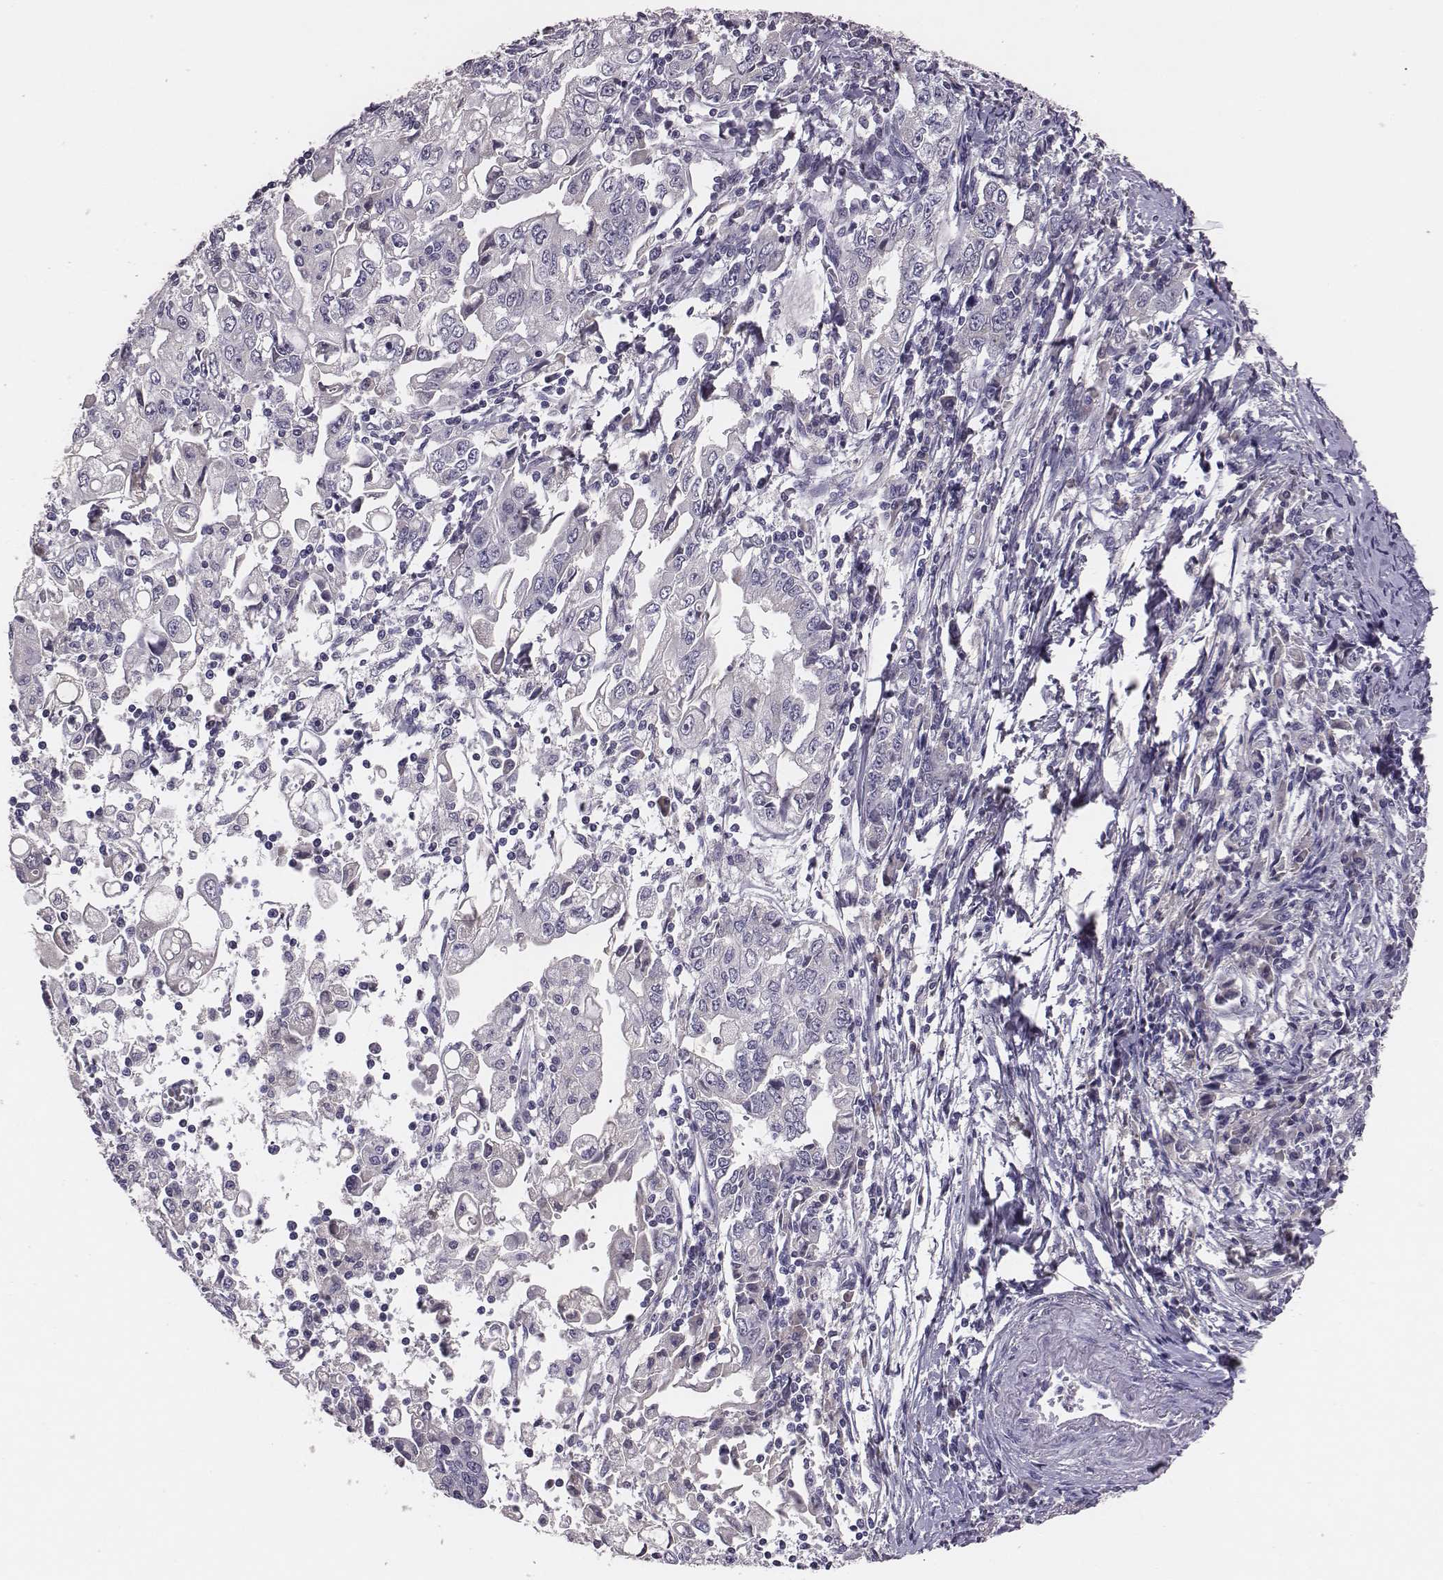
{"staining": {"intensity": "negative", "quantity": "none", "location": "none"}, "tissue": "stomach cancer", "cell_type": "Tumor cells", "image_type": "cancer", "snomed": [{"axis": "morphology", "description": "Adenocarcinoma, NOS"}, {"axis": "topography", "description": "Stomach, lower"}], "caption": "Immunohistochemistry image of neoplastic tissue: human stomach cancer stained with DAB exhibits no significant protein staining in tumor cells. Nuclei are stained in blue.", "gene": "EN1", "patient": {"sex": "female", "age": 72}}